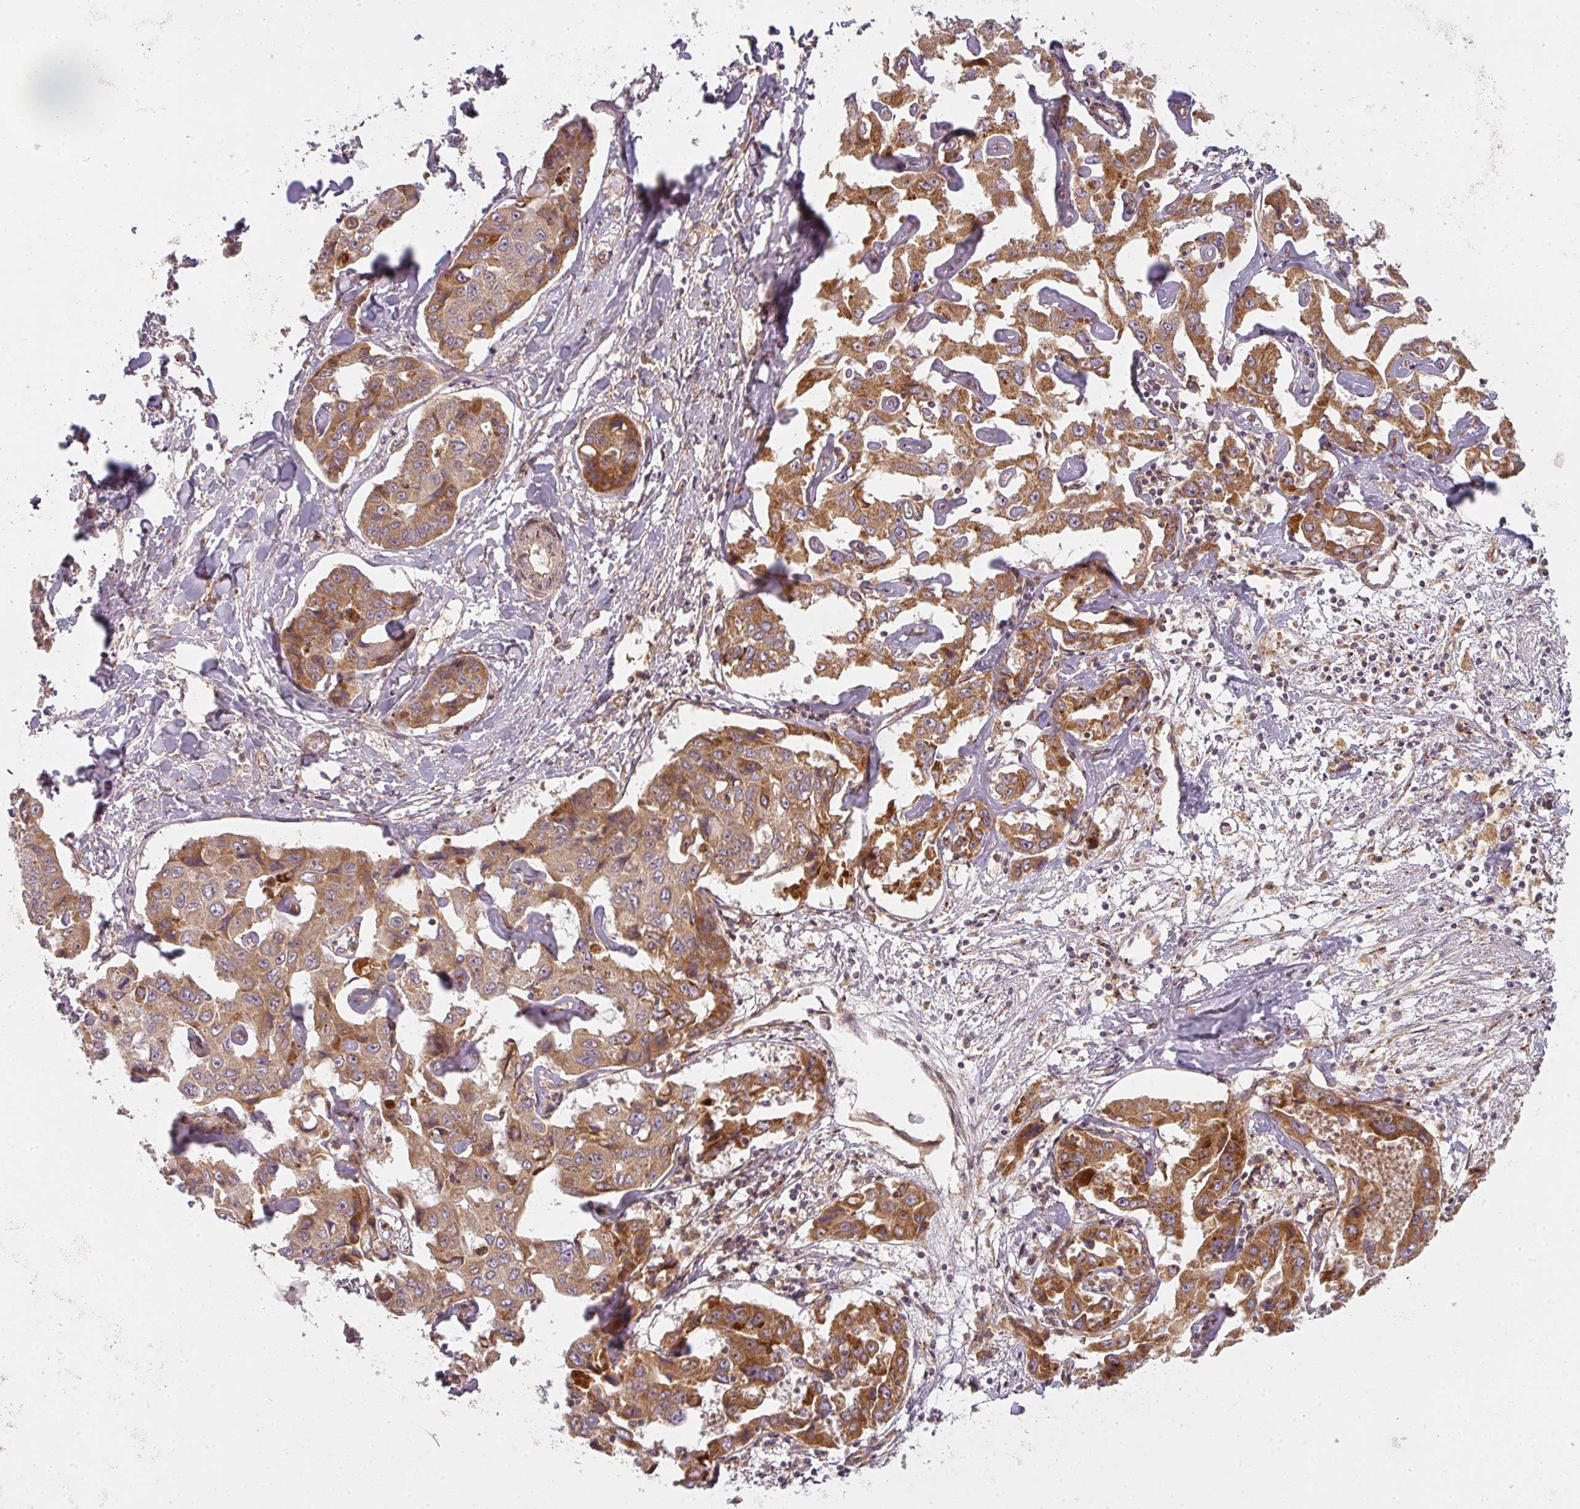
{"staining": {"intensity": "moderate", "quantity": ">75%", "location": "cytoplasmic/membranous"}, "tissue": "liver cancer", "cell_type": "Tumor cells", "image_type": "cancer", "snomed": [{"axis": "morphology", "description": "Cholangiocarcinoma"}, {"axis": "topography", "description": "Liver"}], "caption": "Immunohistochemistry (IHC) (DAB (3,3'-diaminobenzidine)) staining of human liver cancer (cholangiocarcinoma) shows moderate cytoplasmic/membranous protein positivity in about >75% of tumor cells.", "gene": "CNOT1", "patient": {"sex": "male", "age": 59}}